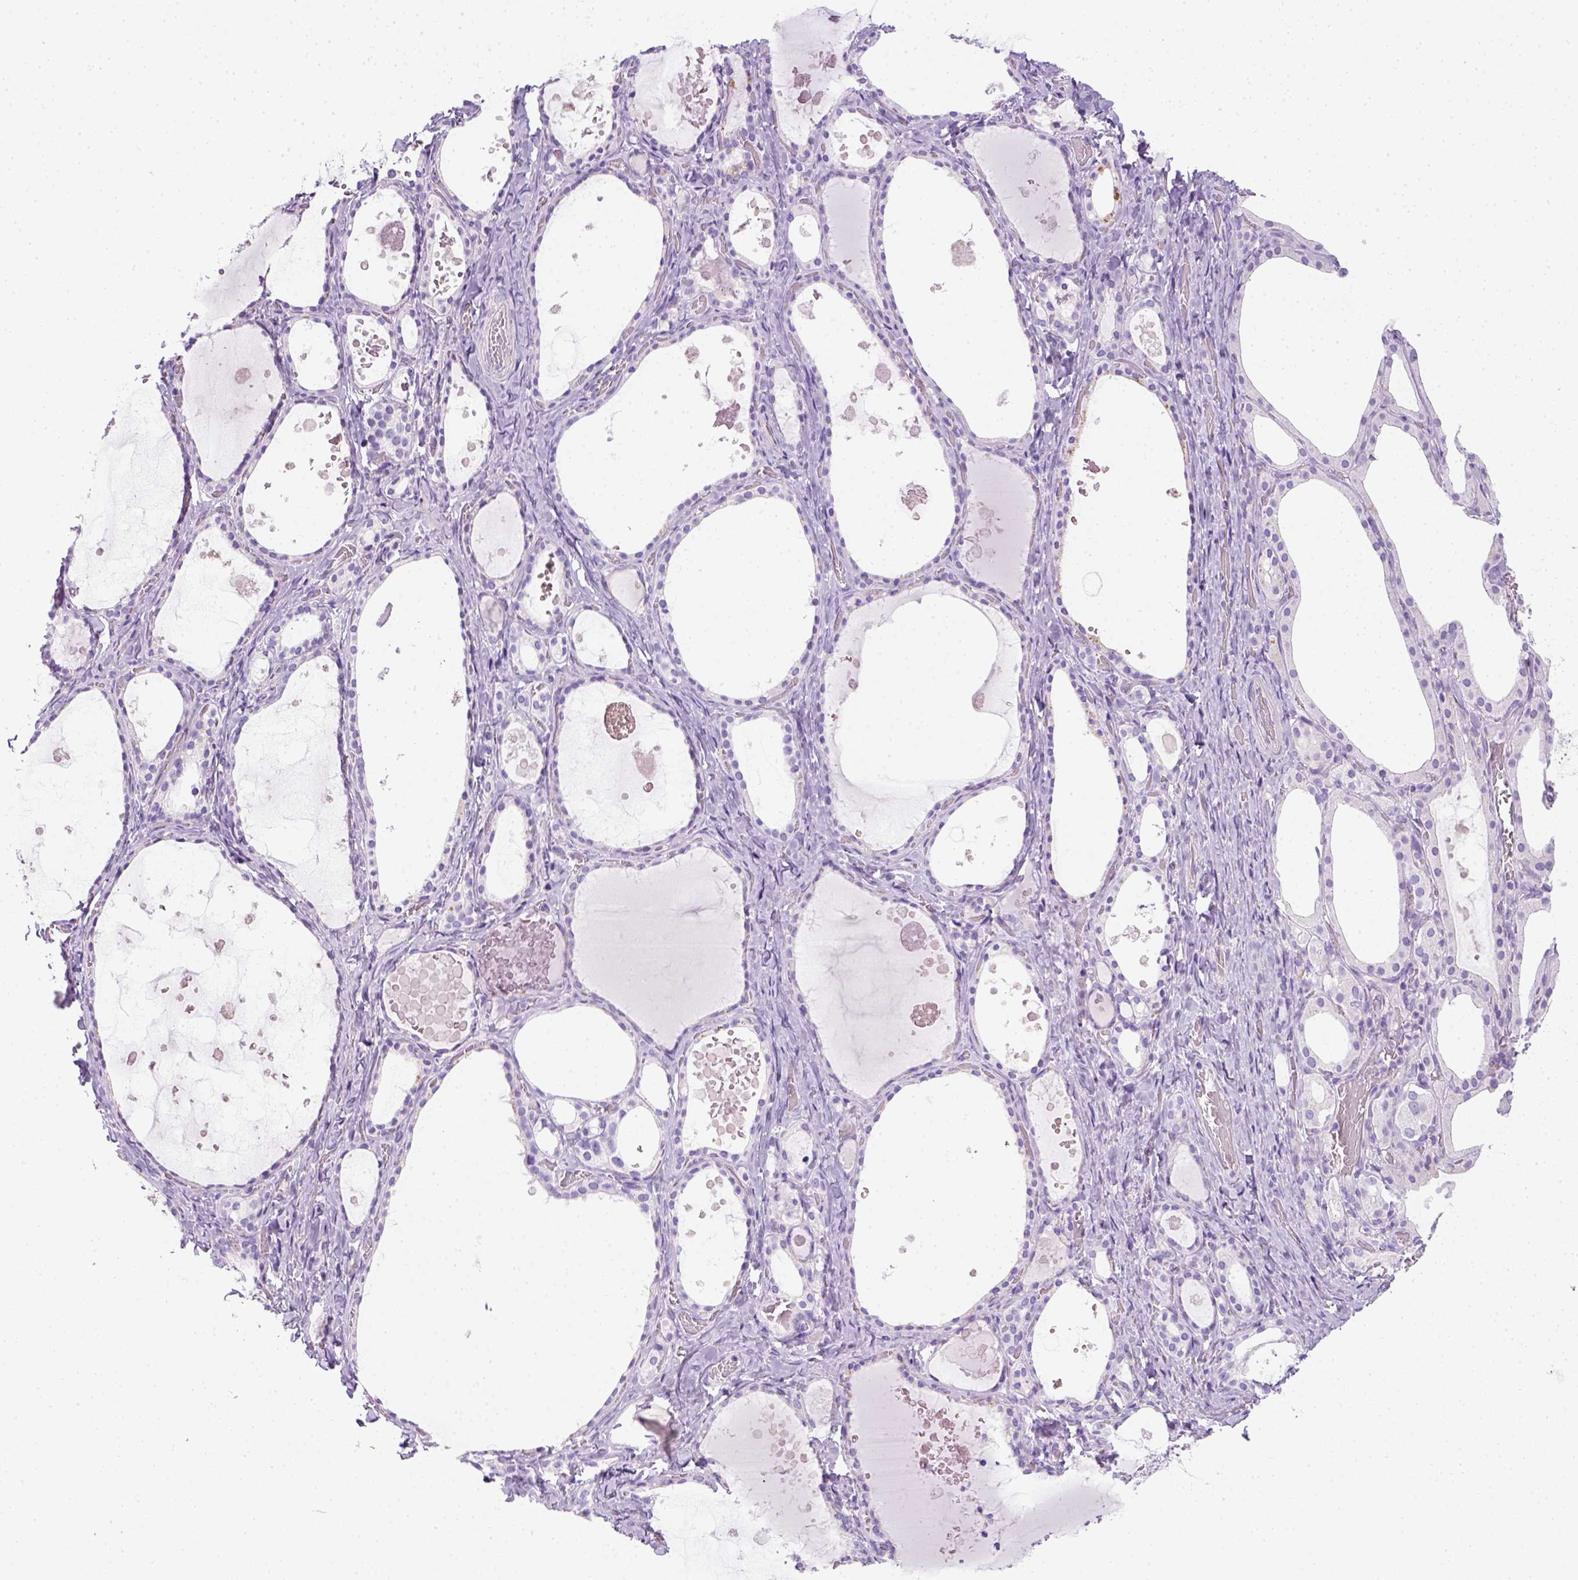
{"staining": {"intensity": "negative", "quantity": "none", "location": "none"}, "tissue": "thyroid gland", "cell_type": "Glandular cells", "image_type": "normal", "snomed": [{"axis": "morphology", "description": "Normal tissue, NOS"}, {"axis": "topography", "description": "Thyroid gland"}], "caption": "Glandular cells are negative for brown protein staining in normal thyroid gland.", "gene": "KRT71", "patient": {"sex": "female", "age": 56}}